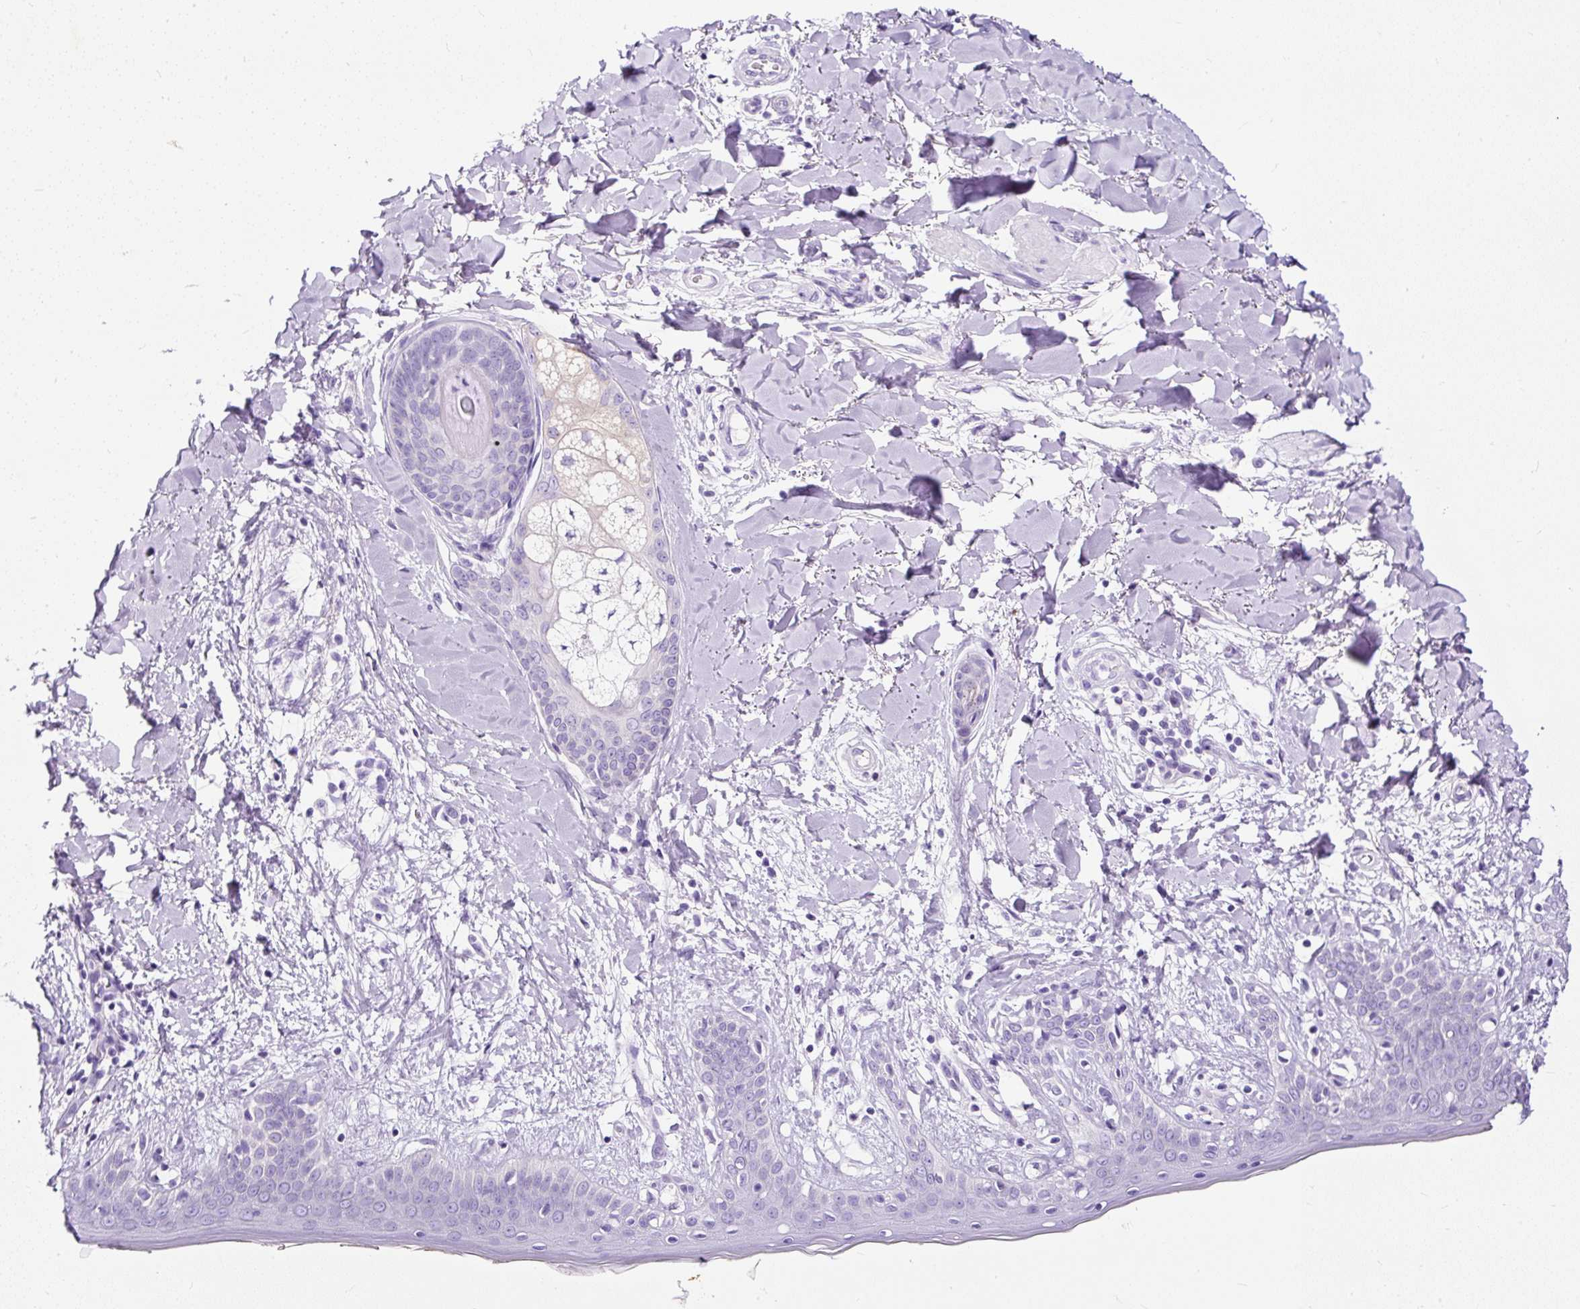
{"staining": {"intensity": "negative", "quantity": "none", "location": "none"}, "tissue": "skin", "cell_type": "Fibroblasts", "image_type": "normal", "snomed": [{"axis": "morphology", "description": "Normal tissue, NOS"}, {"axis": "topography", "description": "Skin"}], "caption": "Photomicrograph shows no protein staining in fibroblasts of benign skin. (Stains: DAB (3,3'-diaminobenzidine) IHC with hematoxylin counter stain, Microscopy: brightfield microscopy at high magnification).", "gene": "STOX2", "patient": {"sex": "female", "age": 34}}